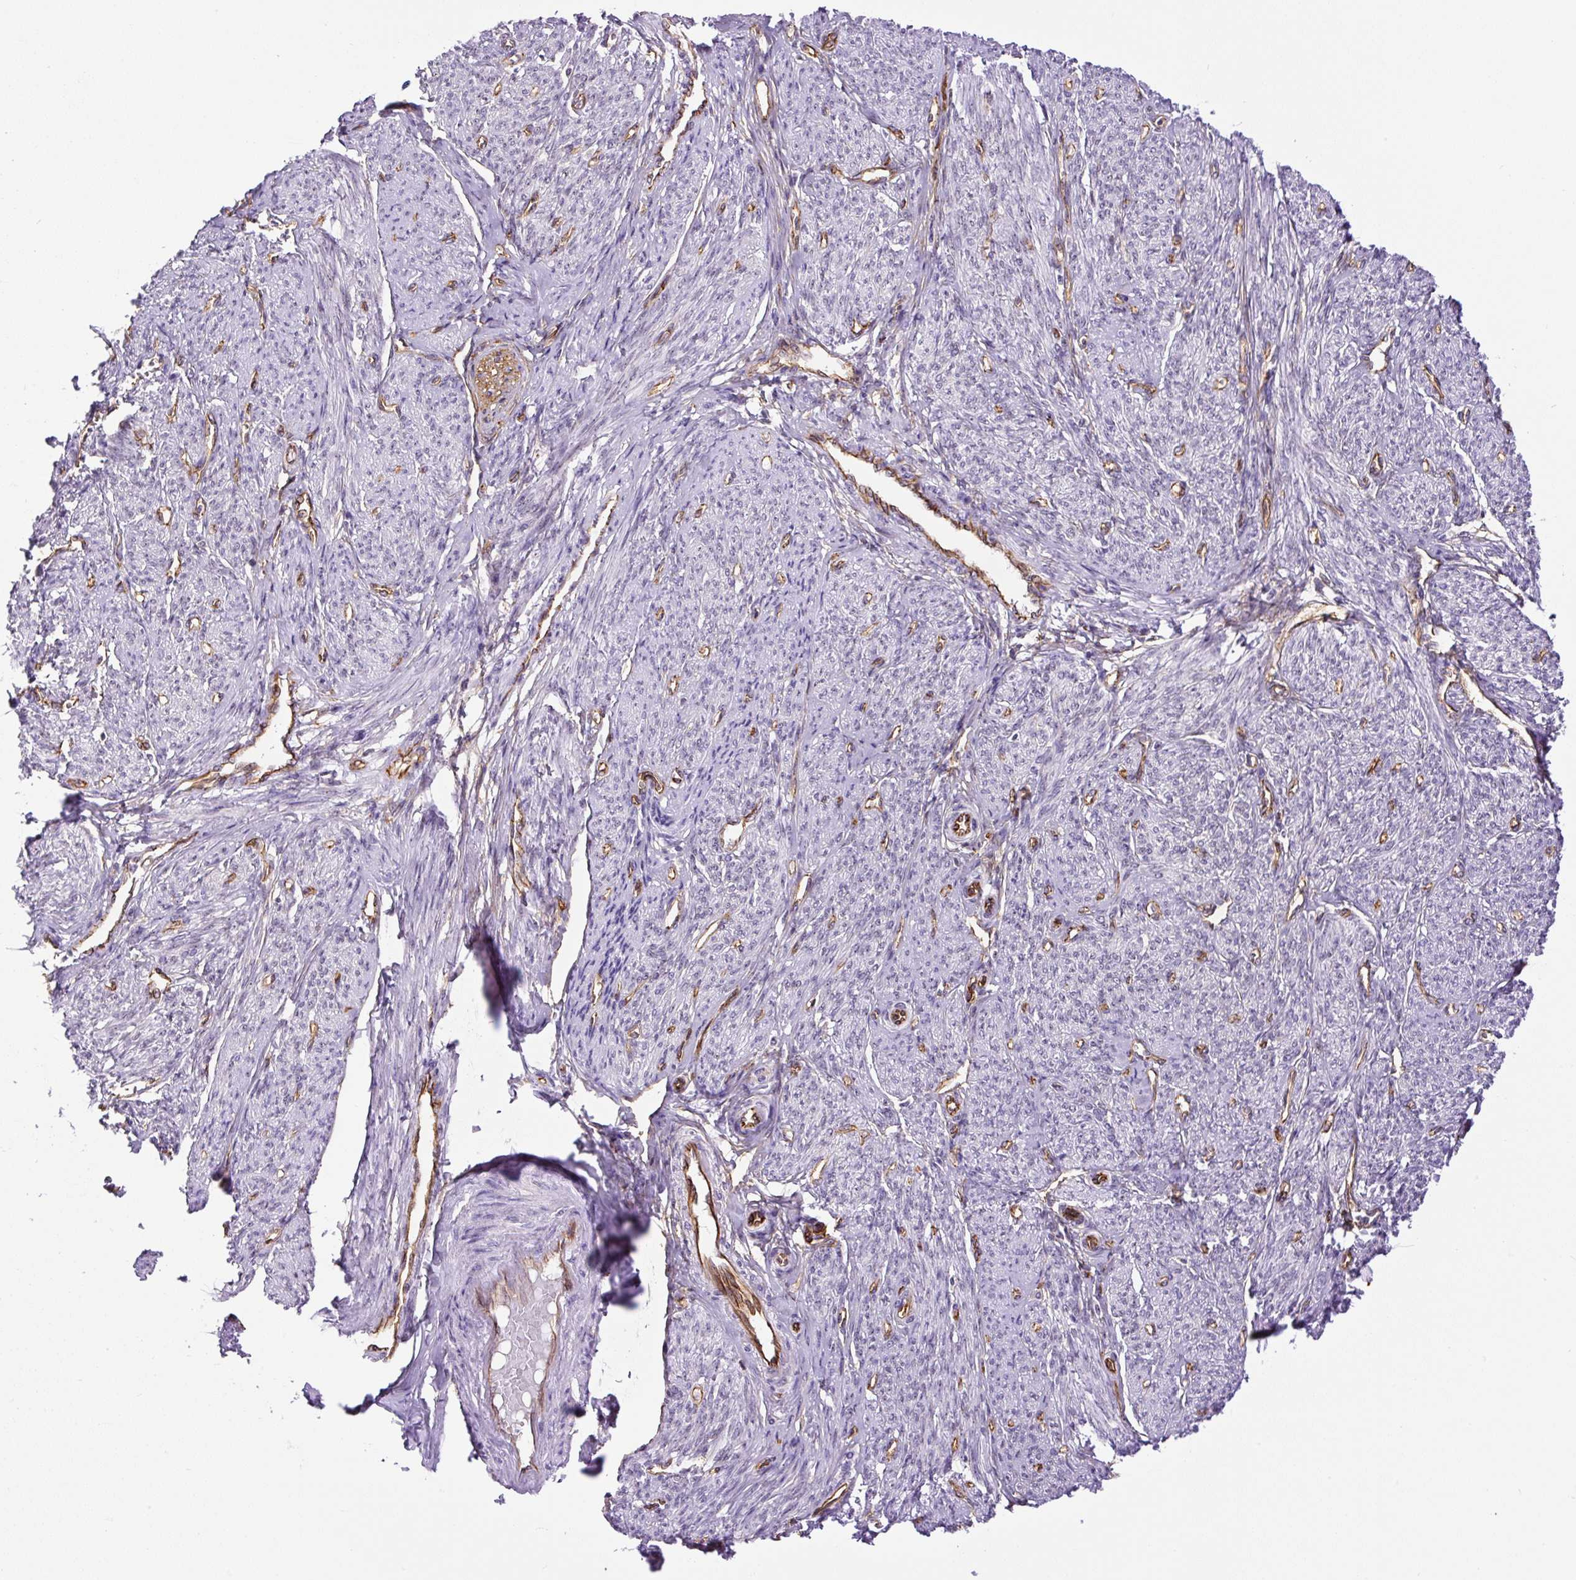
{"staining": {"intensity": "weak", "quantity": "<25%", "location": "nuclear"}, "tissue": "smooth muscle", "cell_type": "Smooth muscle cells", "image_type": "normal", "snomed": [{"axis": "morphology", "description": "Normal tissue, NOS"}, {"axis": "topography", "description": "Smooth muscle"}], "caption": "IHC image of normal smooth muscle stained for a protein (brown), which demonstrates no staining in smooth muscle cells. Brightfield microscopy of immunohistochemistry stained with DAB (brown) and hematoxylin (blue), captured at high magnification.", "gene": "MYO5C", "patient": {"sex": "female", "age": 65}}